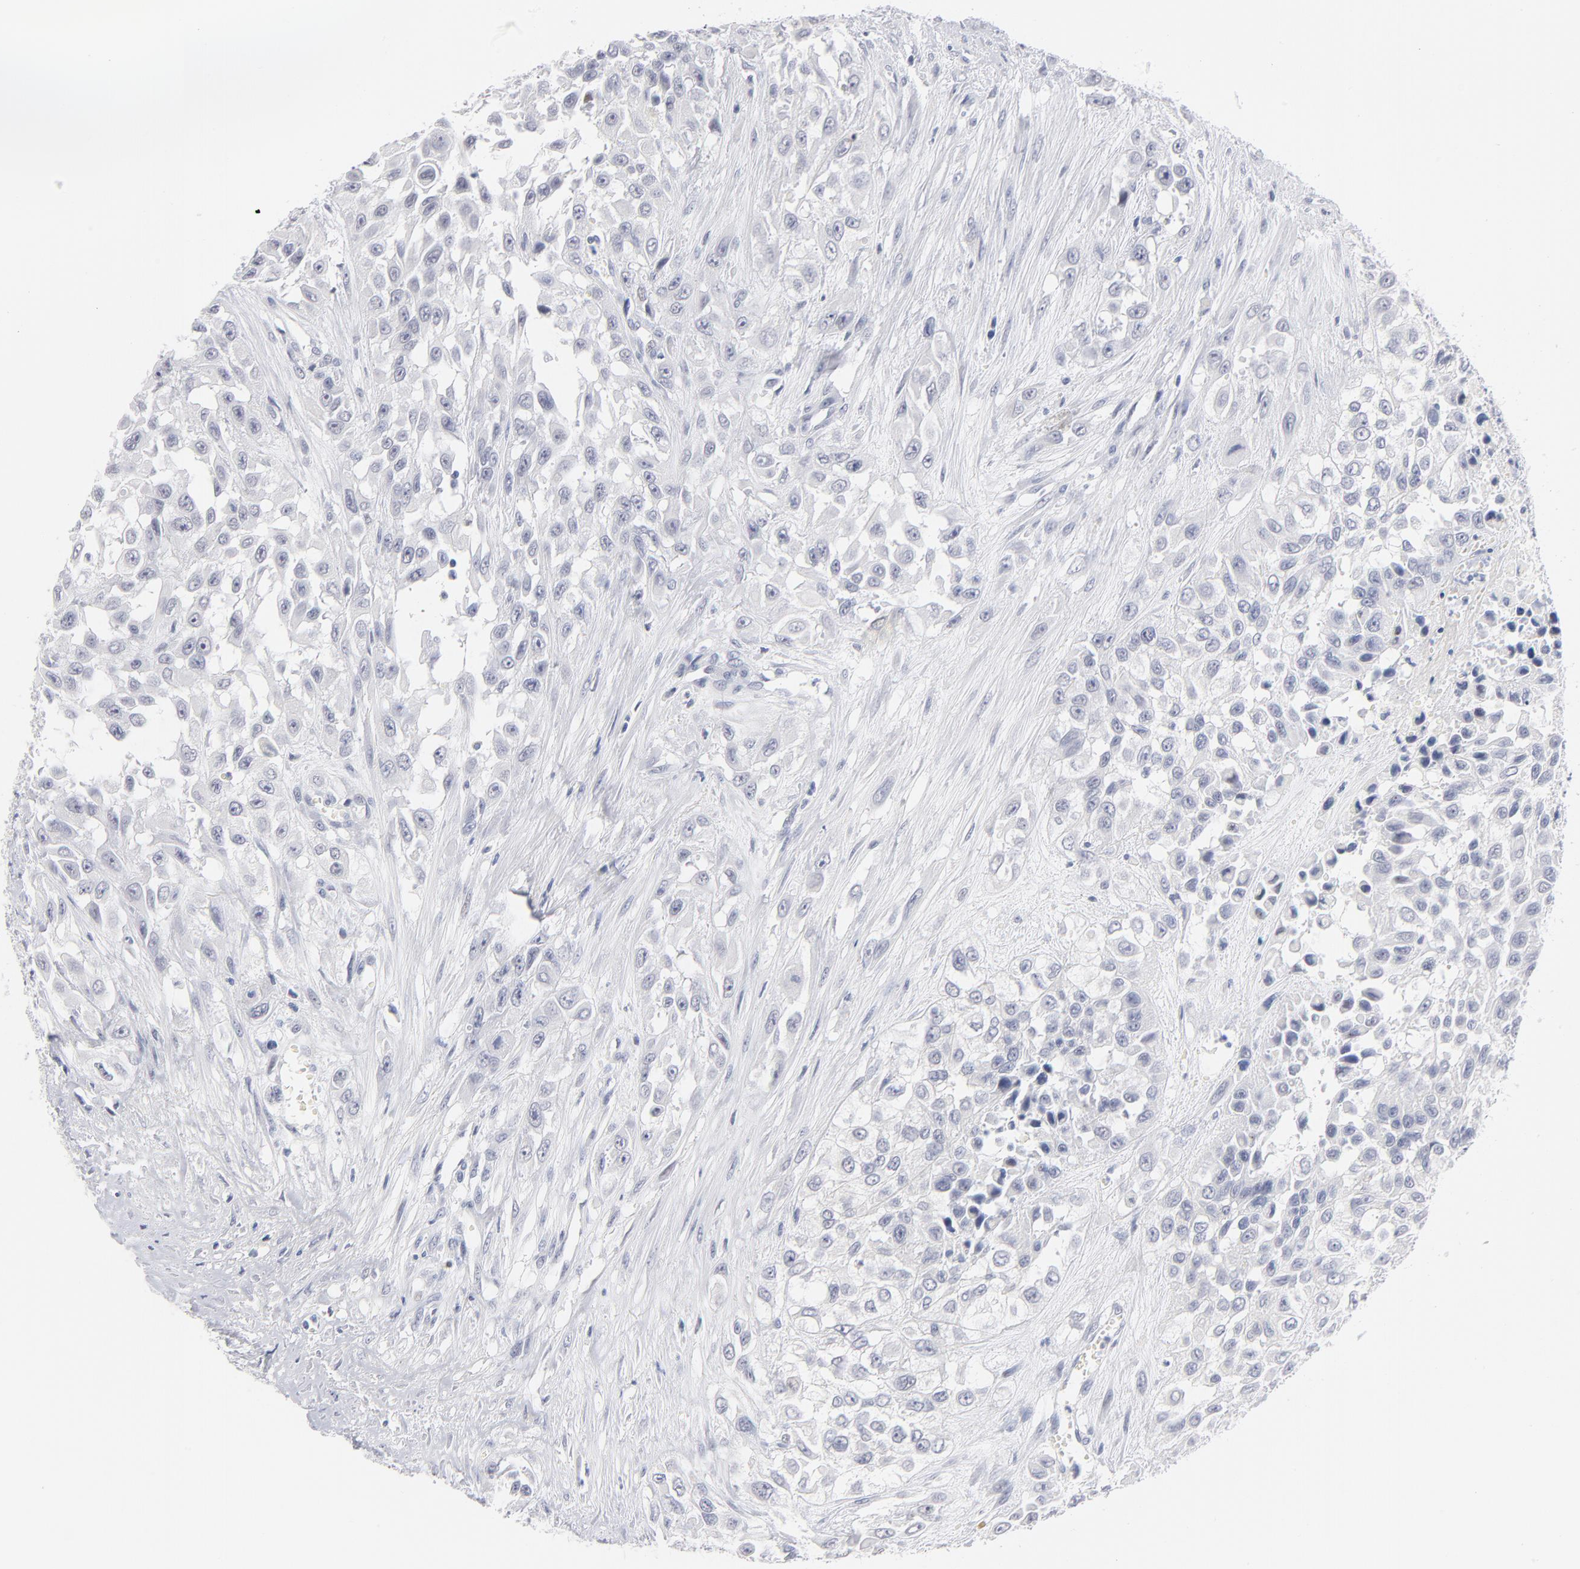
{"staining": {"intensity": "negative", "quantity": "none", "location": "none"}, "tissue": "urothelial cancer", "cell_type": "Tumor cells", "image_type": "cancer", "snomed": [{"axis": "morphology", "description": "Urothelial carcinoma, High grade"}, {"axis": "topography", "description": "Urinary bladder"}], "caption": "An IHC photomicrograph of urothelial carcinoma (high-grade) is shown. There is no staining in tumor cells of urothelial carcinoma (high-grade).", "gene": "KHNYN", "patient": {"sex": "male", "age": 57}}